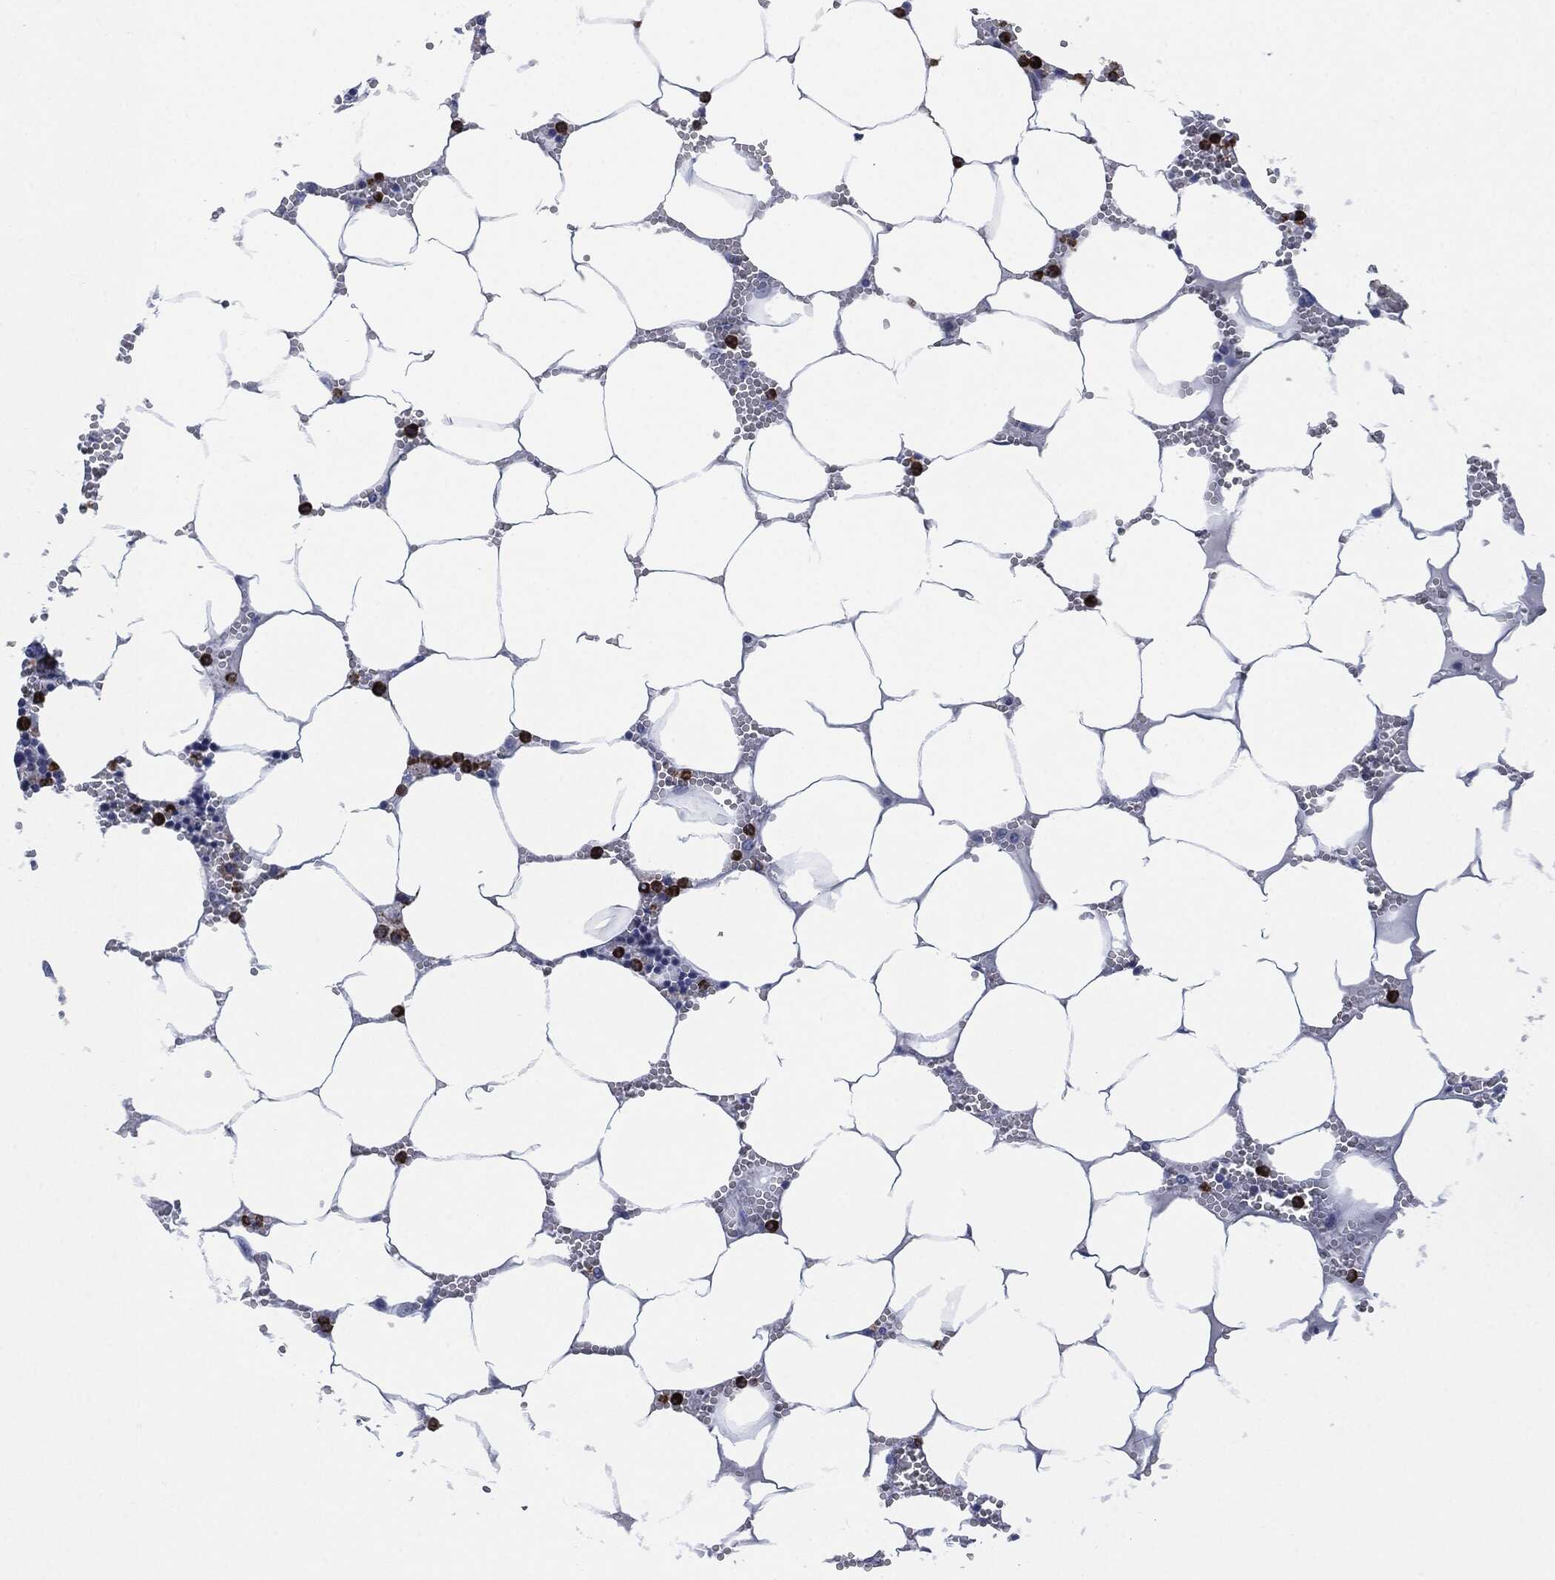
{"staining": {"intensity": "strong", "quantity": "<25%", "location": "cytoplasmic/membranous"}, "tissue": "bone marrow", "cell_type": "Hematopoietic cells", "image_type": "normal", "snomed": [{"axis": "morphology", "description": "Normal tissue, NOS"}, {"axis": "topography", "description": "Bone marrow"}], "caption": "Protein staining of benign bone marrow shows strong cytoplasmic/membranous staining in approximately <25% of hematopoietic cells.", "gene": "CEACAM8", "patient": {"sex": "female", "age": 64}}